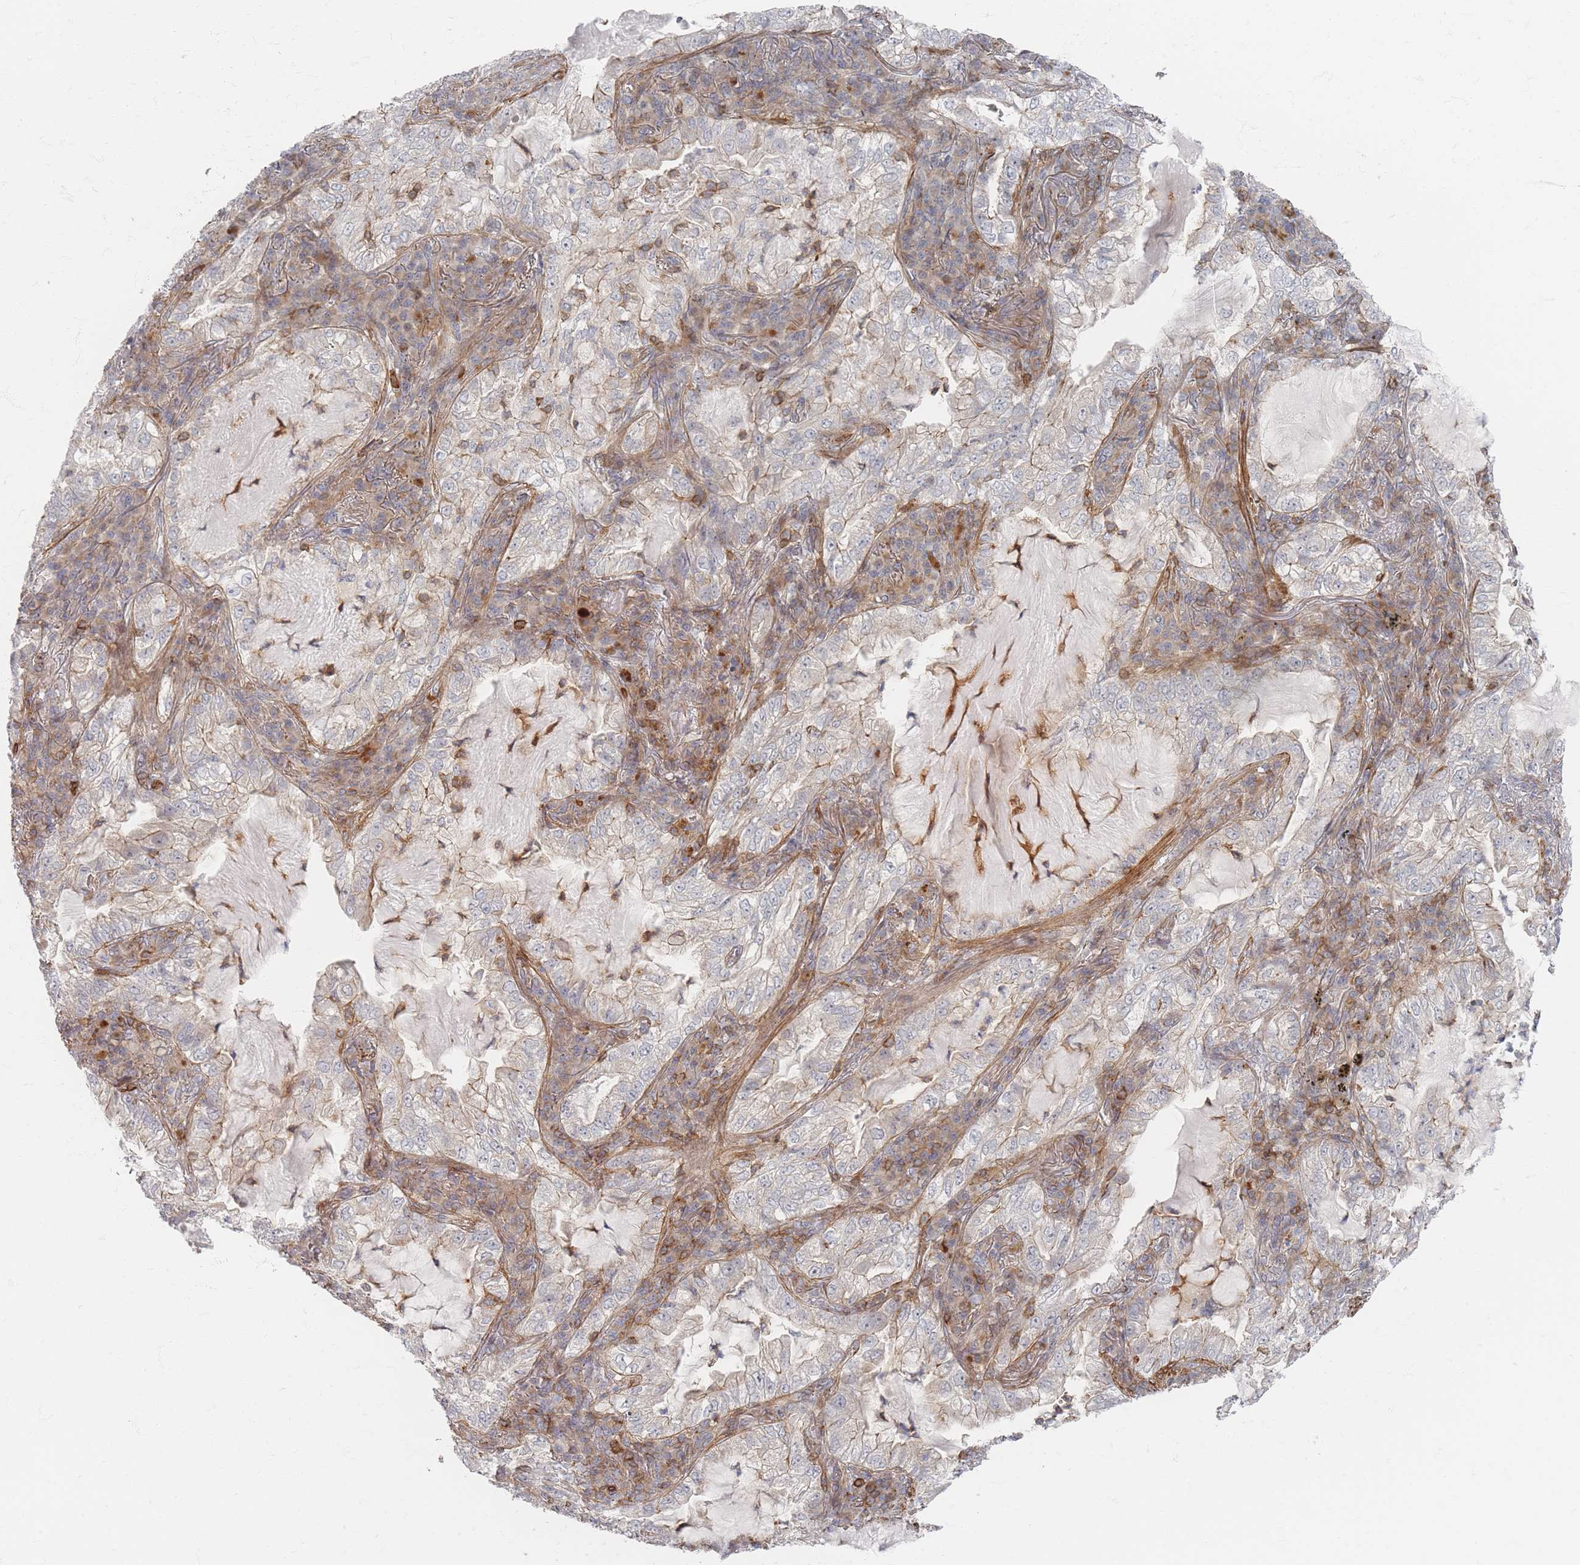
{"staining": {"intensity": "weak", "quantity": "<25%", "location": "cytoplasmic/membranous"}, "tissue": "lung cancer", "cell_type": "Tumor cells", "image_type": "cancer", "snomed": [{"axis": "morphology", "description": "Adenocarcinoma, NOS"}, {"axis": "topography", "description": "Lung"}], "caption": "Lung adenocarcinoma was stained to show a protein in brown. There is no significant expression in tumor cells.", "gene": "ZNF852", "patient": {"sex": "female", "age": 73}}